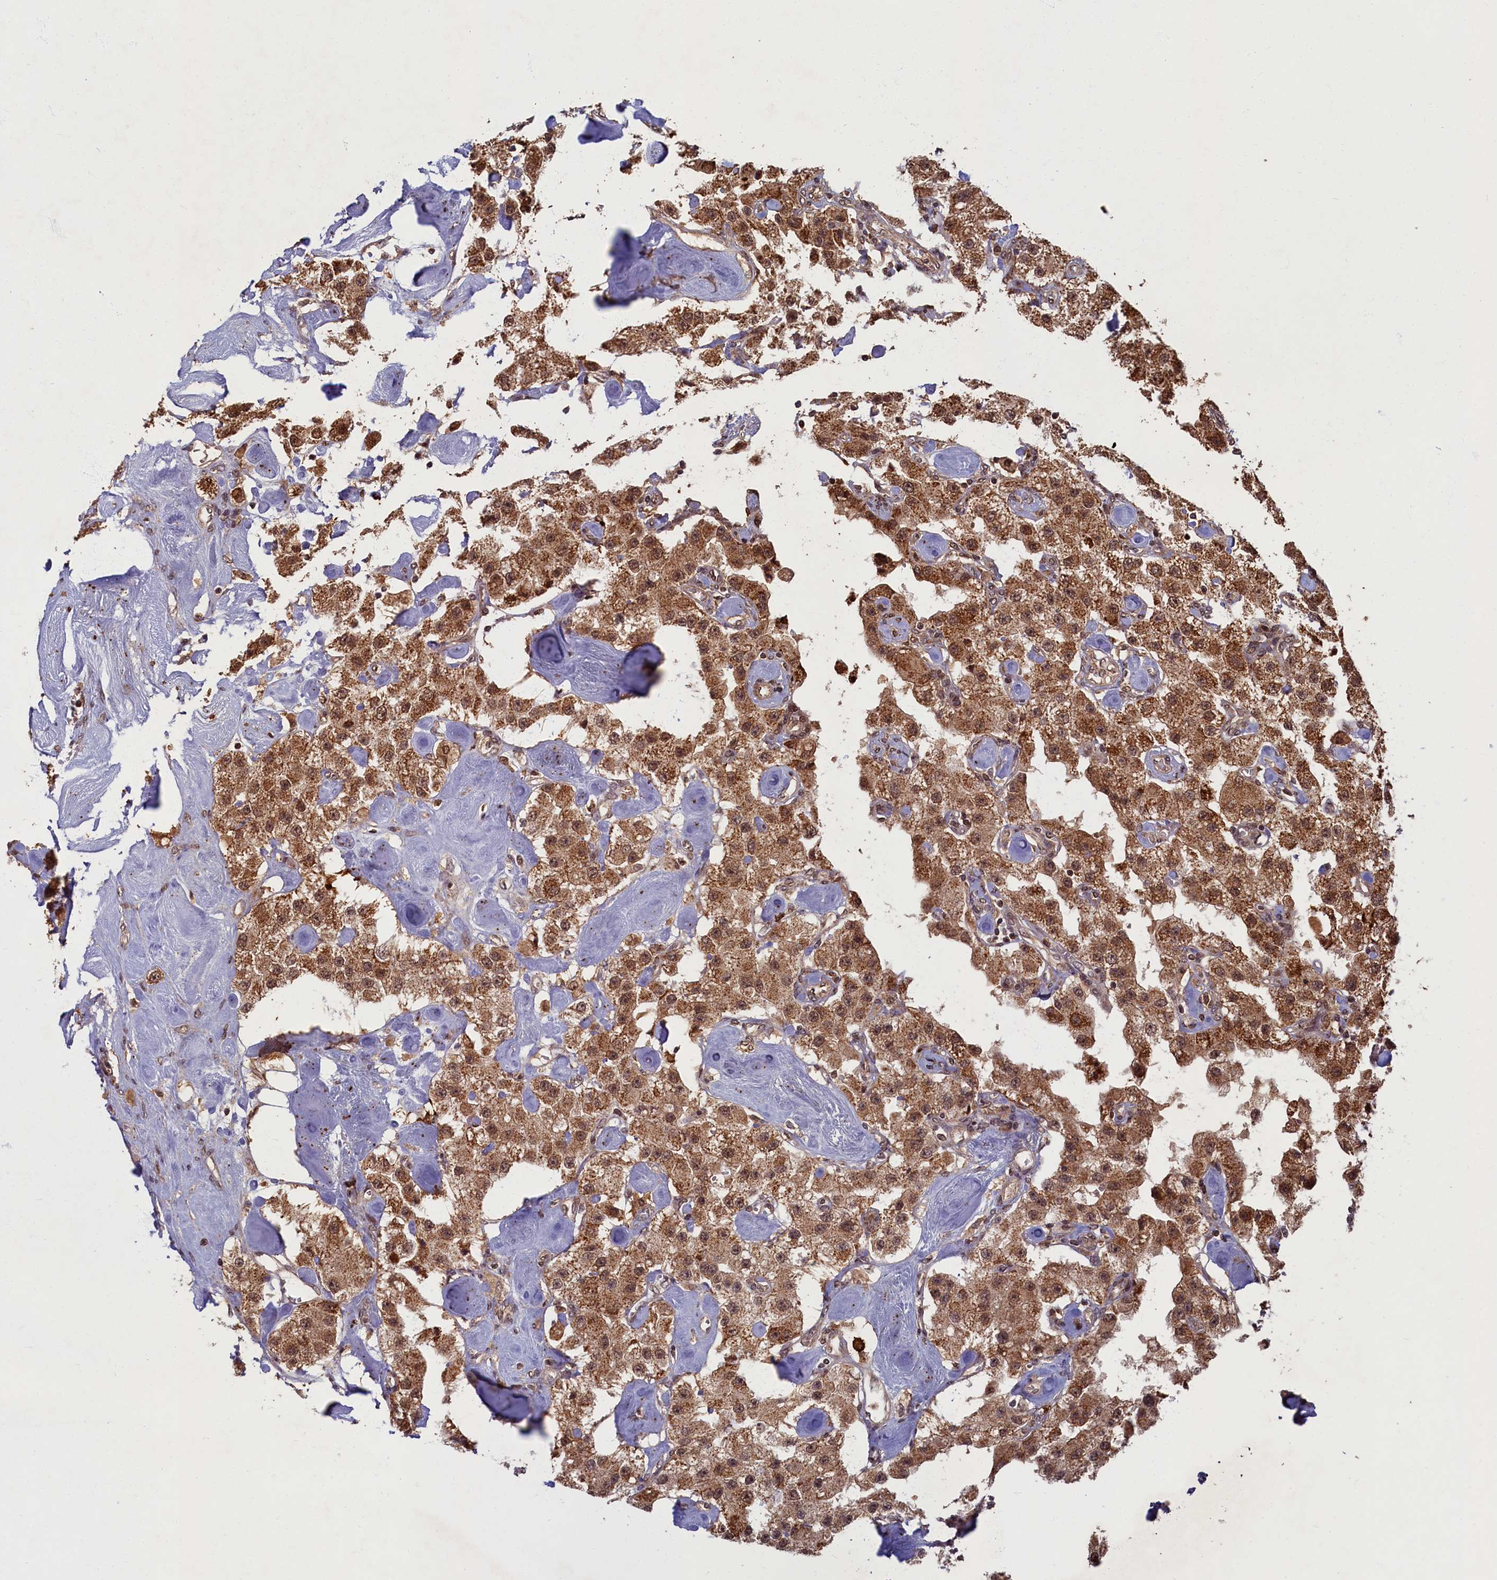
{"staining": {"intensity": "moderate", "quantity": ">75%", "location": "cytoplasmic/membranous,nuclear"}, "tissue": "carcinoid", "cell_type": "Tumor cells", "image_type": "cancer", "snomed": [{"axis": "morphology", "description": "Carcinoid, malignant, NOS"}, {"axis": "topography", "description": "Pancreas"}], "caption": "Carcinoid tissue shows moderate cytoplasmic/membranous and nuclear expression in approximately >75% of tumor cells", "gene": "BRCA1", "patient": {"sex": "male", "age": 41}}